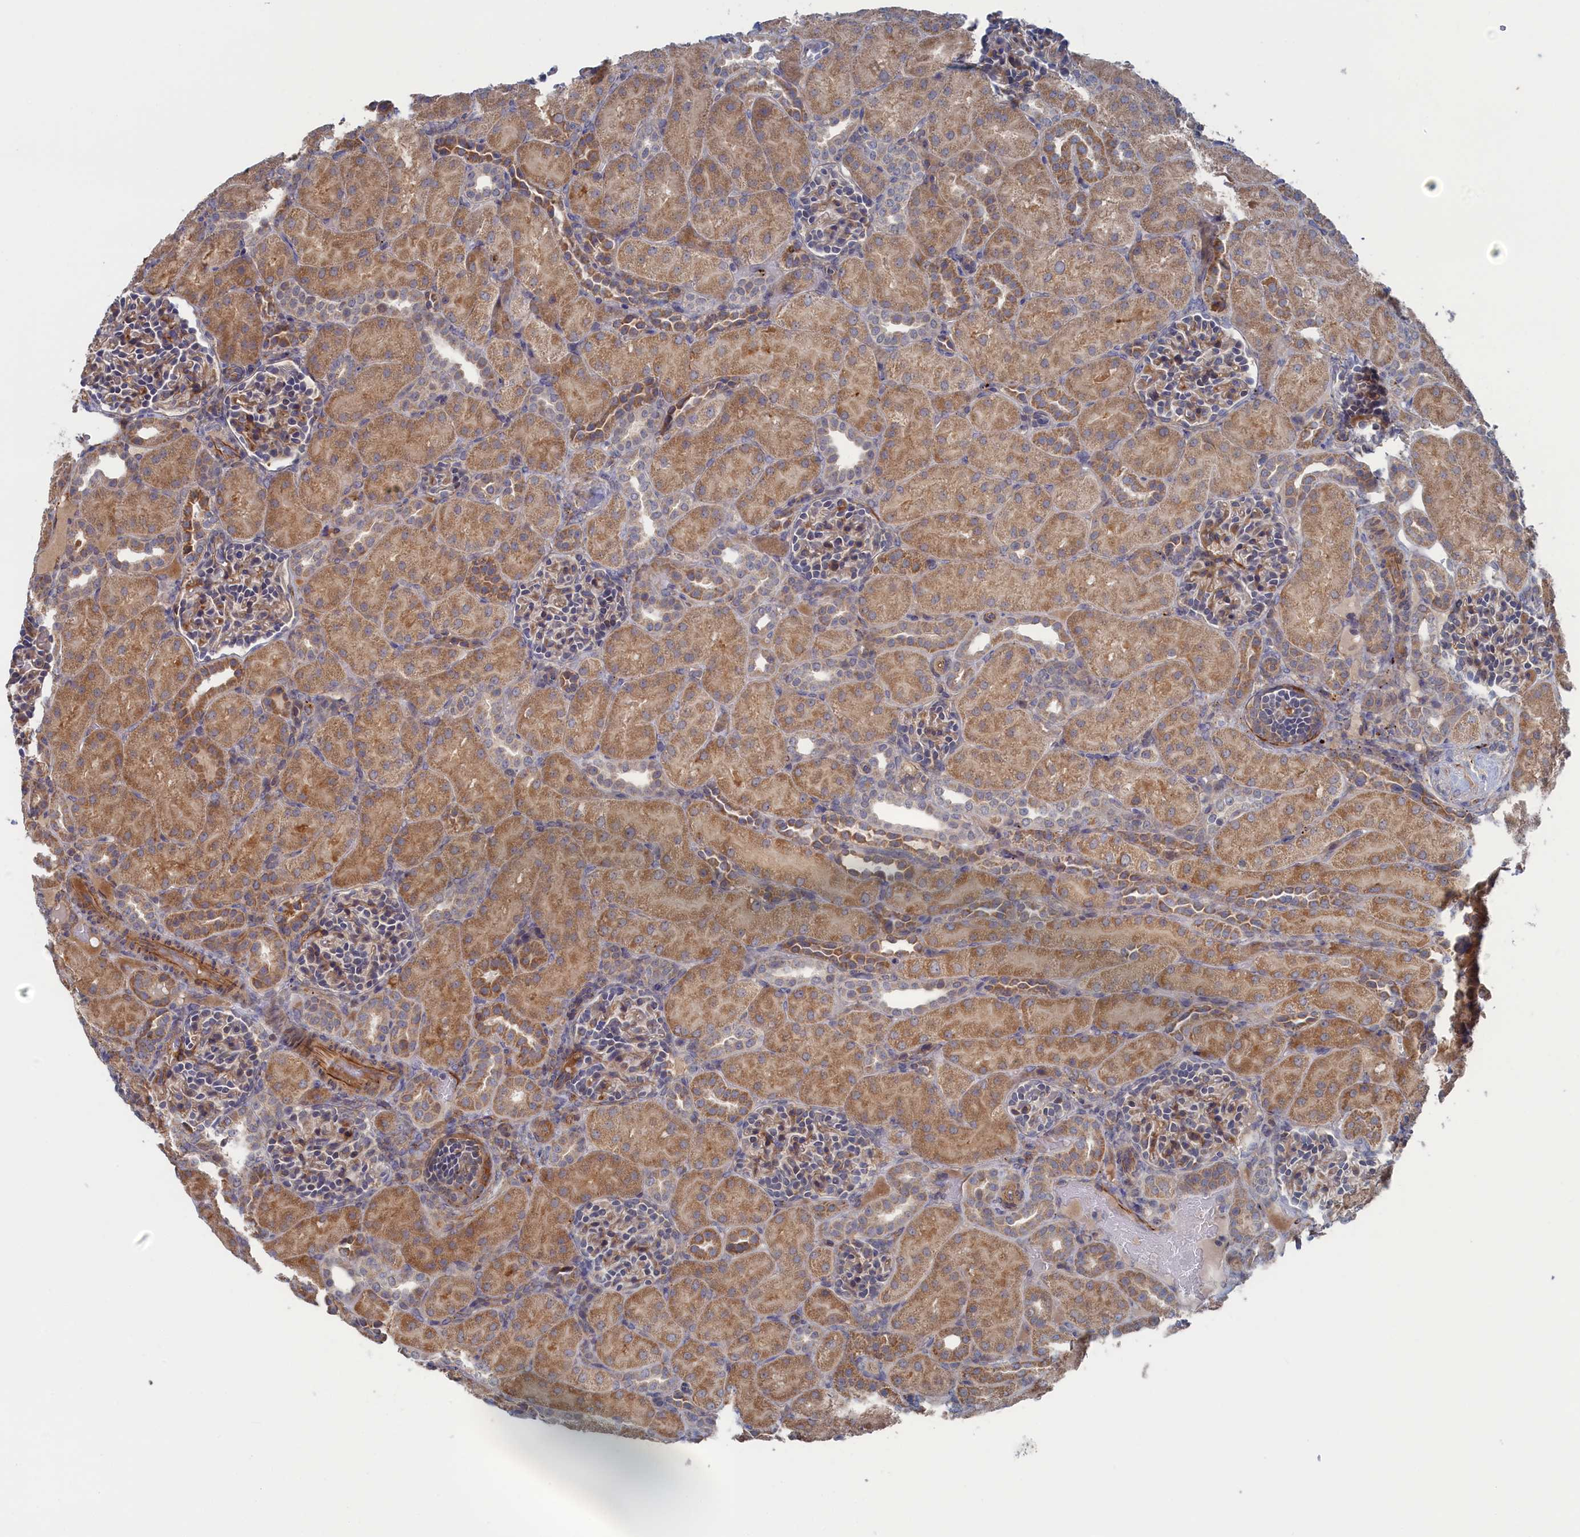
{"staining": {"intensity": "moderate", "quantity": "25%-75%", "location": "cytoplasmic/membranous"}, "tissue": "kidney", "cell_type": "Cells in glomeruli", "image_type": "normal", "snomed": [{"axis": "morphology", "description": "Normal tissue, NOS"}, {"axis": "topography", "description": "Kidney"}], "caption": "DAB (3,3'-diaminobenzidine) immunohistochemical staining of benign human kidney displays moderate cytoplasmic/membranous protein positivity in approximately 25%-75% of cells in glomeruli.", "gene": "FILIP1L", "patient": {"sex": "male", "age": 1}}